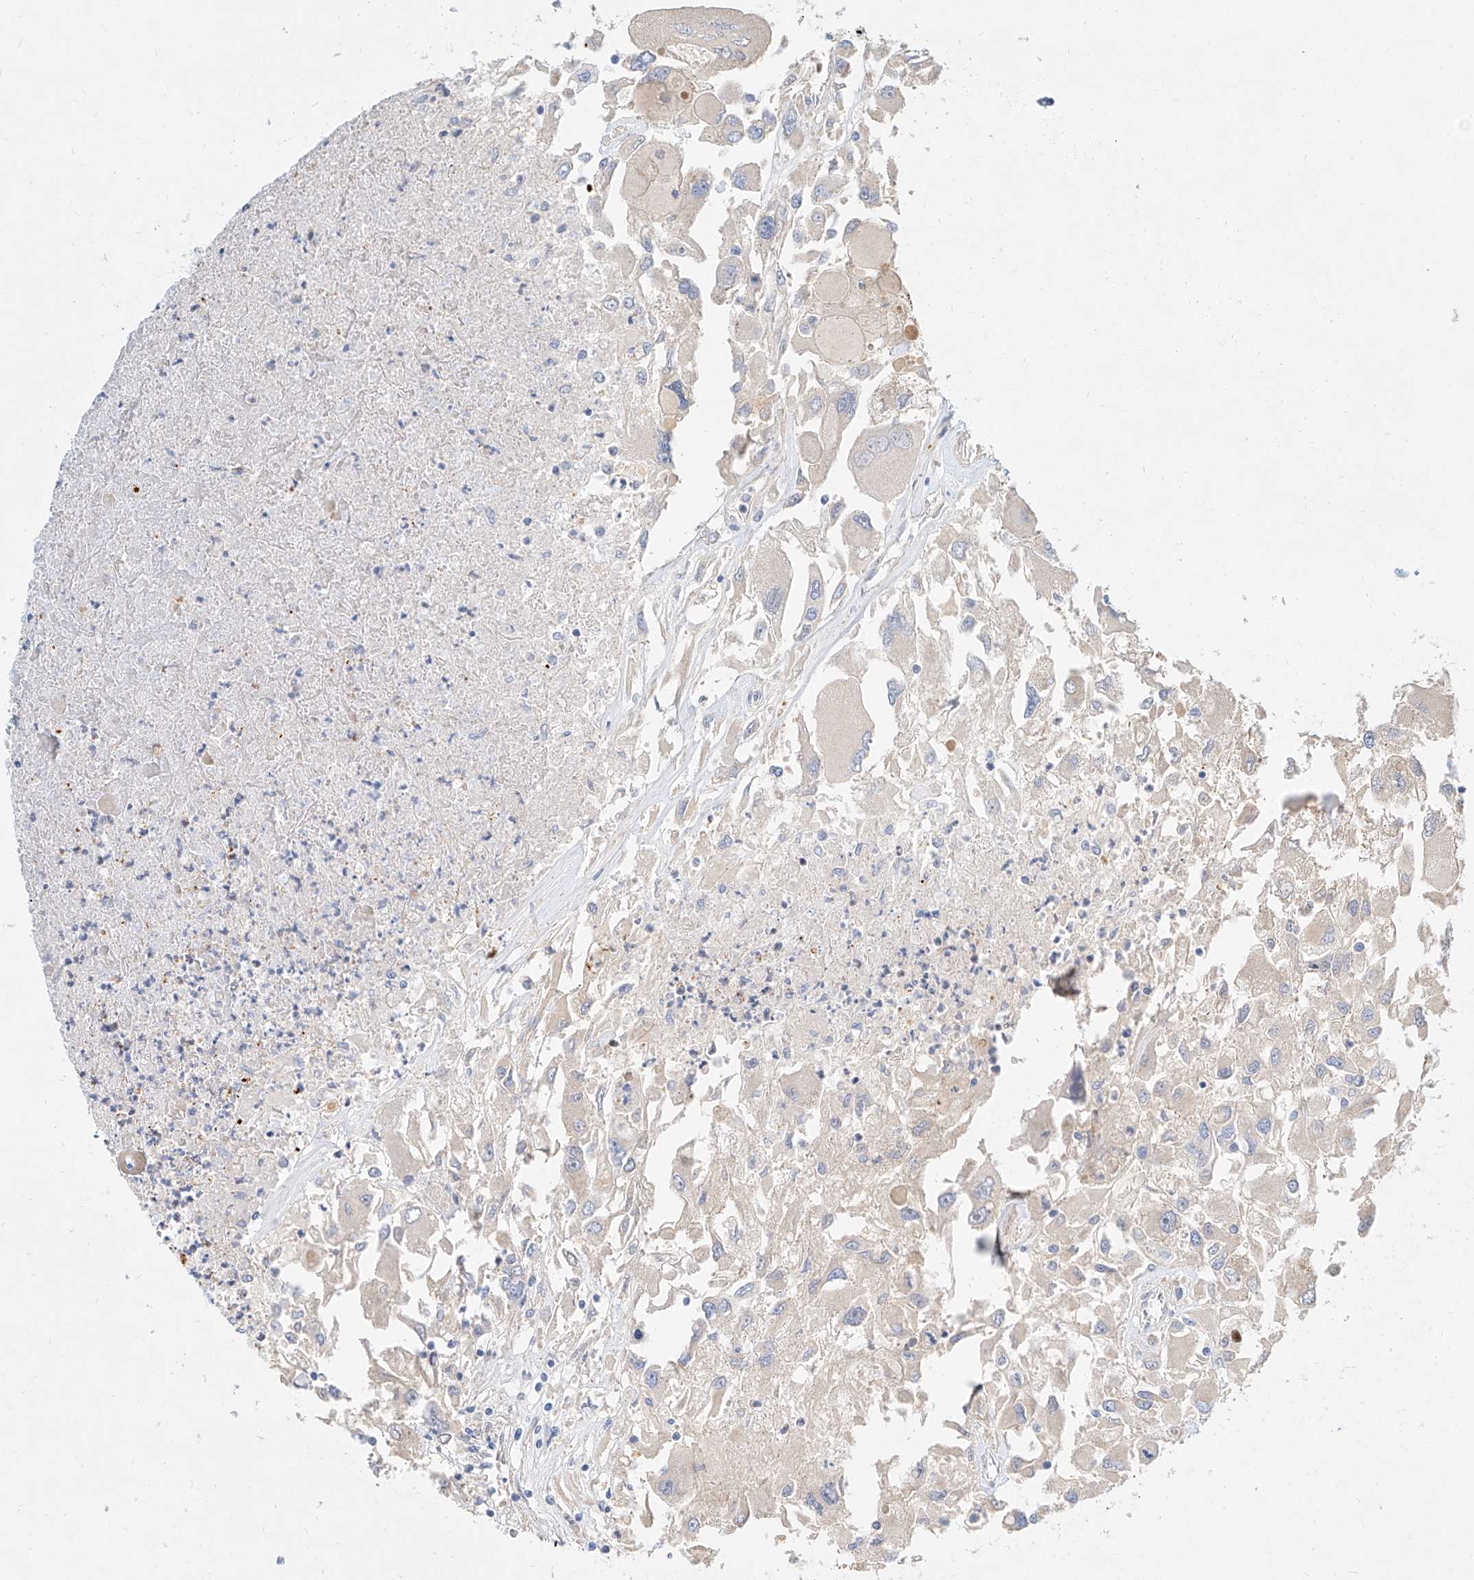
{"staining": {"intensity": "negative", "quantity": "none", "location": "none"}, "tissue": "renal cancer", "cell_type": "Tumor cells", "image_type": "cancer", "snomed": [{"axis": "morphology", "description": "Adenocarcinoma, NOS"}, {"axis": "topography", "description": "Kidney"}], "caption": "Photomicrograph shows no significant protein staining in tumor cells of adenocarcinoma (renal).", "gene": "KCNH5", "patient": {"sex": "female", "age": 52}}